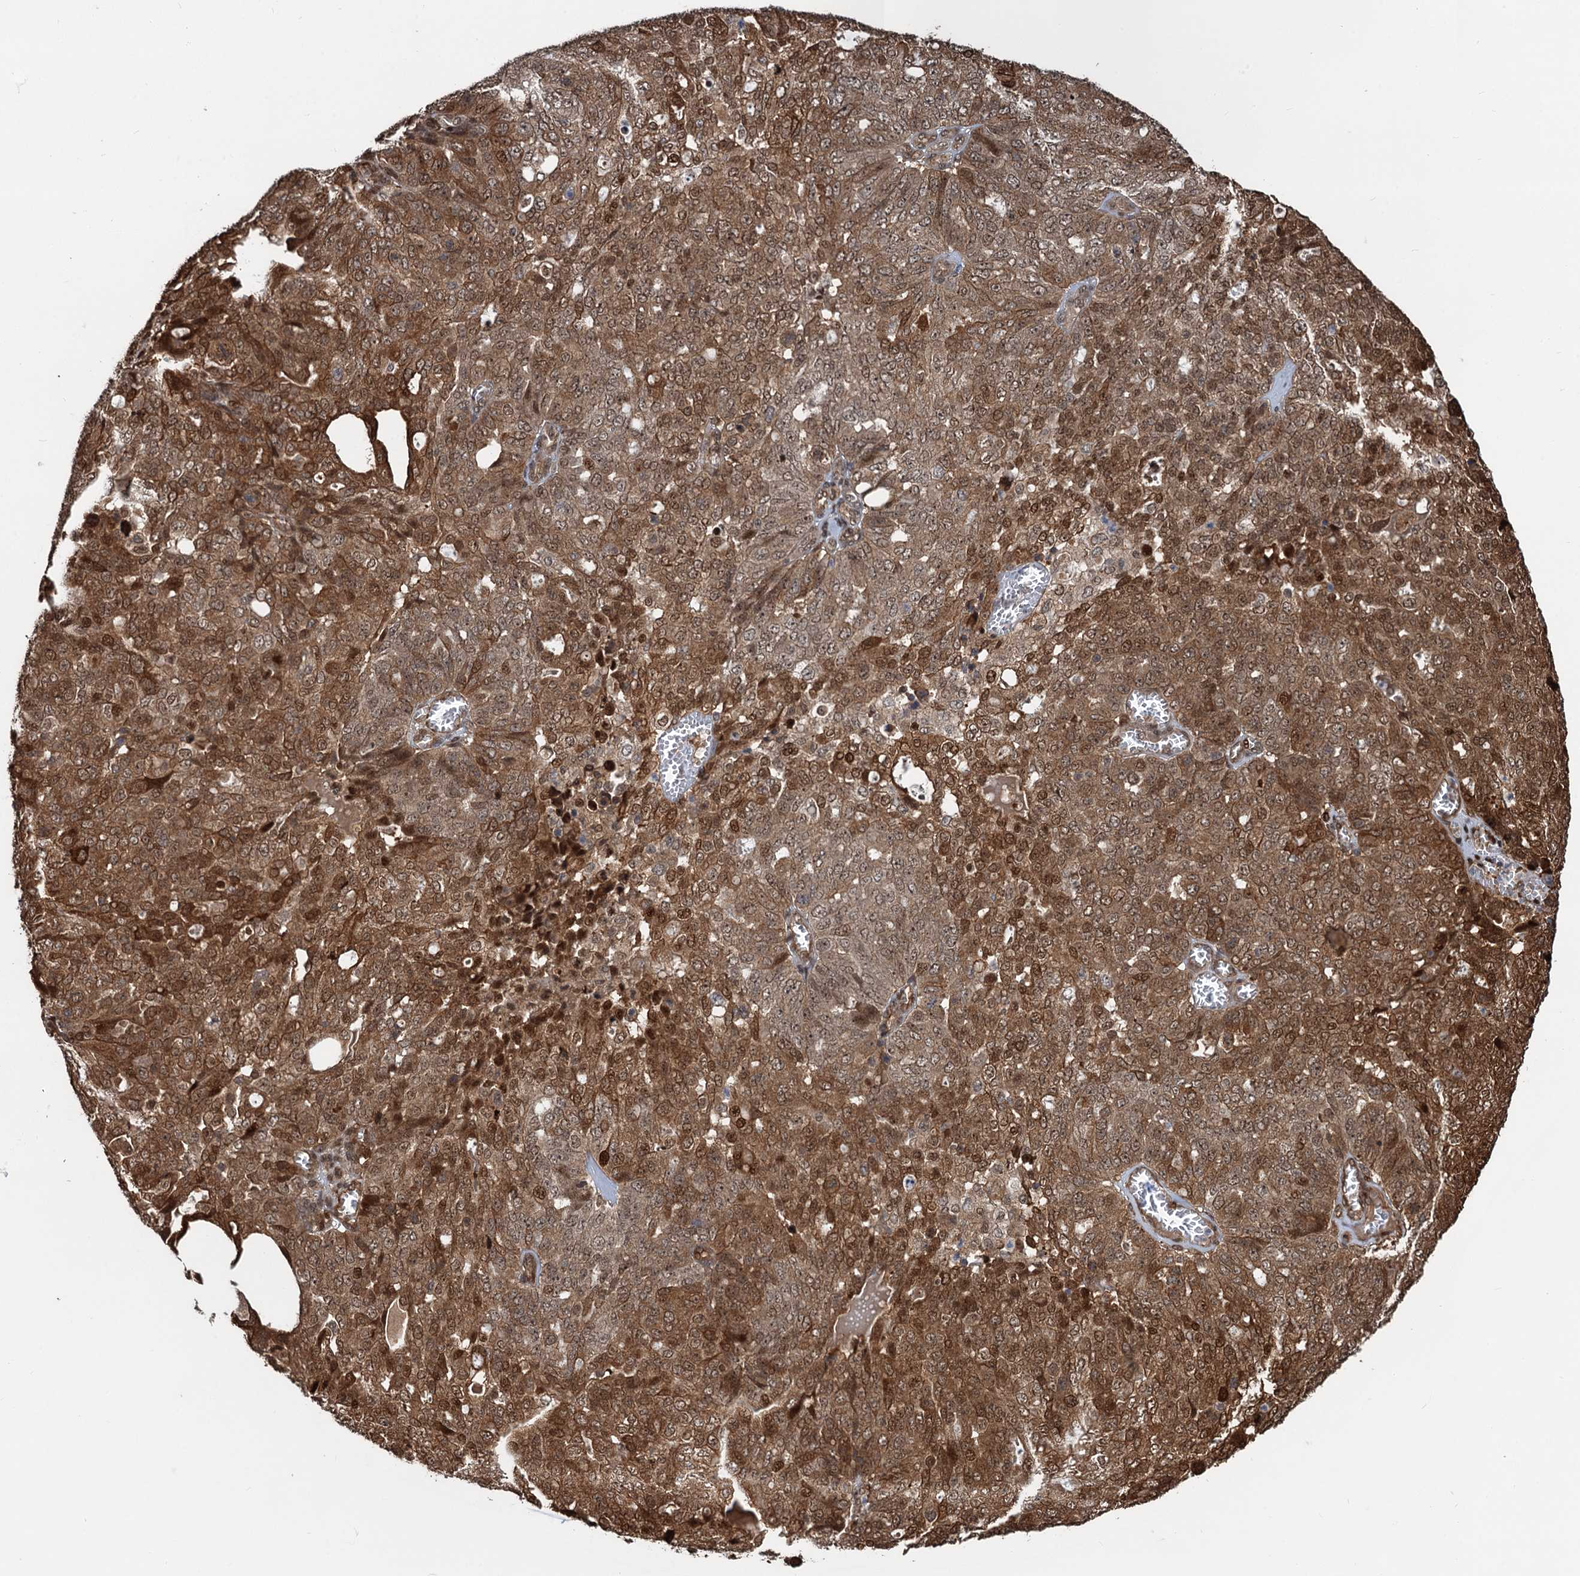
{"staining": {"intensity": "strong", "quantity": ">75%", "location": "cytoplasmic/membranous,nuclear"}, "tissue": "ovarian cancer", "cell_type": "Tumor cells", "image_type": "cancer", "snomed": [{"axis": "morphology", "description": "Cystadenocarcinoma, serous, NOS"}, {"axis": "topography", "description": "Soft tissue"}, {"axis": "topography", "description": "Ovary"}], "caption": "Ovarian cancer tissue reveals strong cytoplasmic/membranous and nuclear staining in approximately >75% of tumor cells, visualized by immunohistochemistry.", "gene": "SNRNP25", "patient": {"sex": "female", "age": 57}}